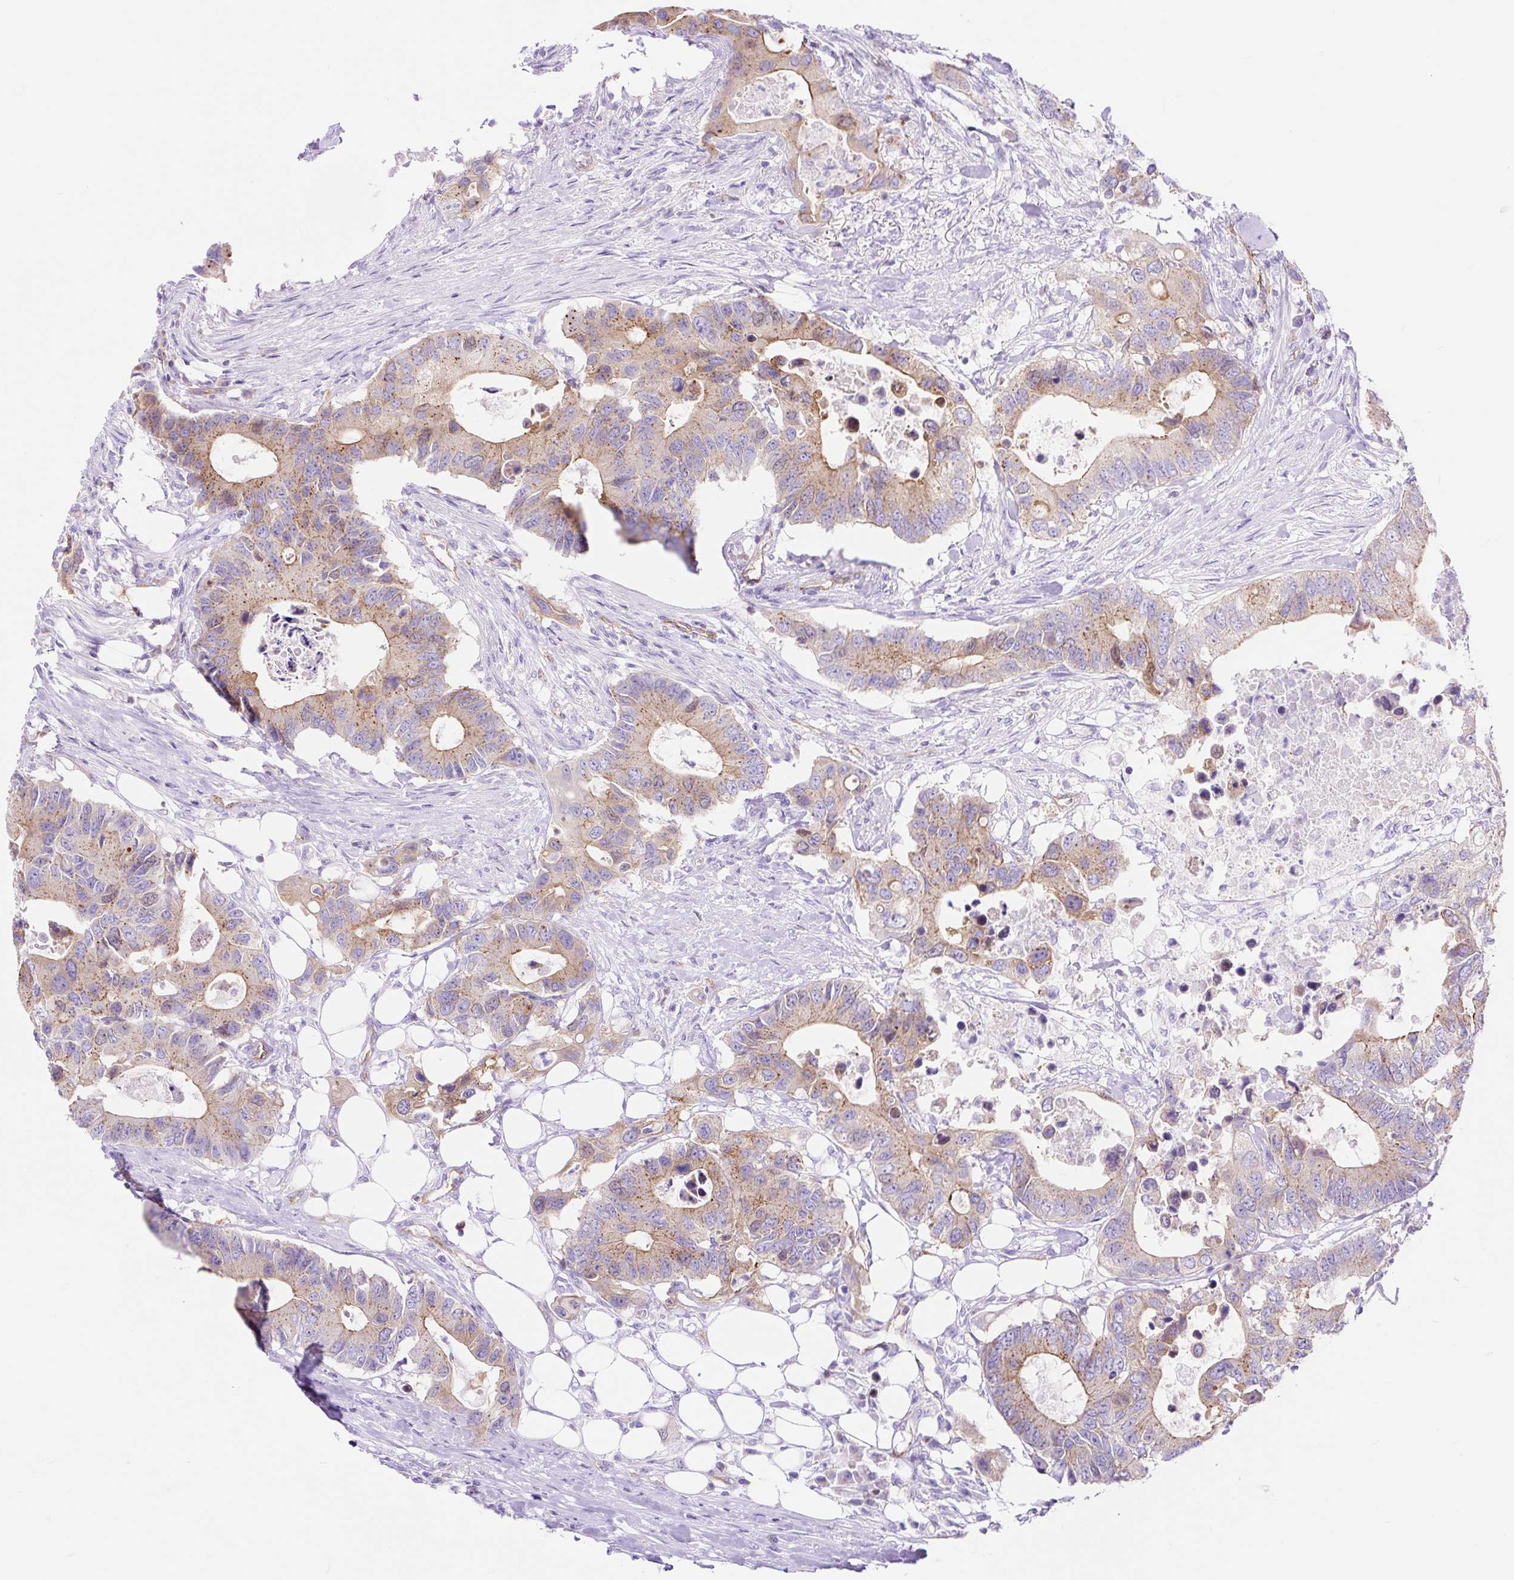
{"staining": {"intensity": "moderate", "quantity": ">75%", "location": "cytoplasmic/membranous"}, "tissue": "colorectal cancer", "cell_type": "Tumor cells", "image_type": "cancer", "snomed": [{"axis": "morphology", "description": "Adenocarcinoma, NOS"}, {"axis": "topography", "description": "Colon"}], "caption": "An IHC micrograph of tumor tissue is shown. Protein staining in brown highlights moderate cytoplasmic/membranous positivity in colorectal cancer (adenocarcinoma) within tumor cells.", "gene": "HIP1R", "patient": {"sex": "male", "age": 71}}